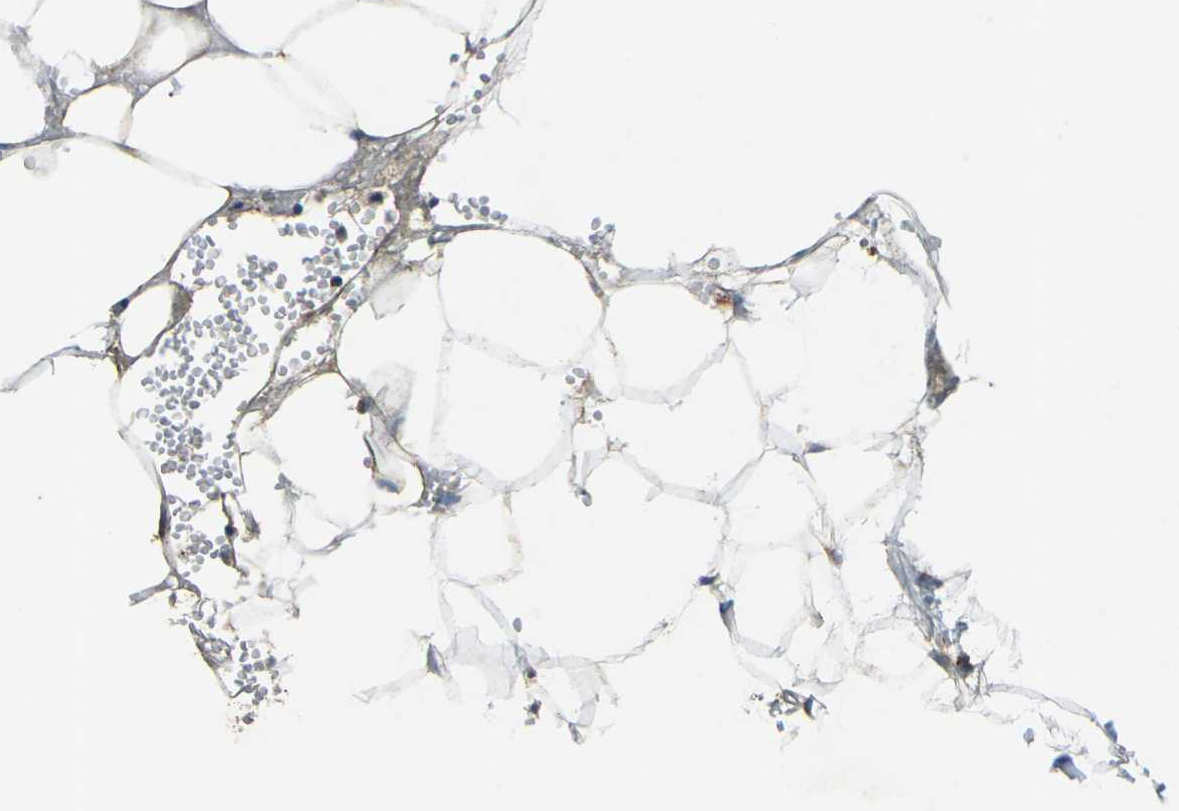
{"staining": {"intensity": "strong", "quantity": ">75%", "location": "cytoplasmic/membranous"}, "tissue": "adipose tissue", "cell_type": "Adipocytes", "image_type": "normal", "snomed": [{"axis": "morphology", "description": "Normal tissue, NOS"}, {"axis": "topography", "description": "Breast"}, {"axis": "topography", "description": "Adipose tissue"}], "caption": "Adipose tissue stained for a protein (brown) shows strong cytoplasmic/membranous positive positivity in about >75% of adipocytes.", "gene": "IGF1R", "patient": {"sex": "female", "age": 25}}